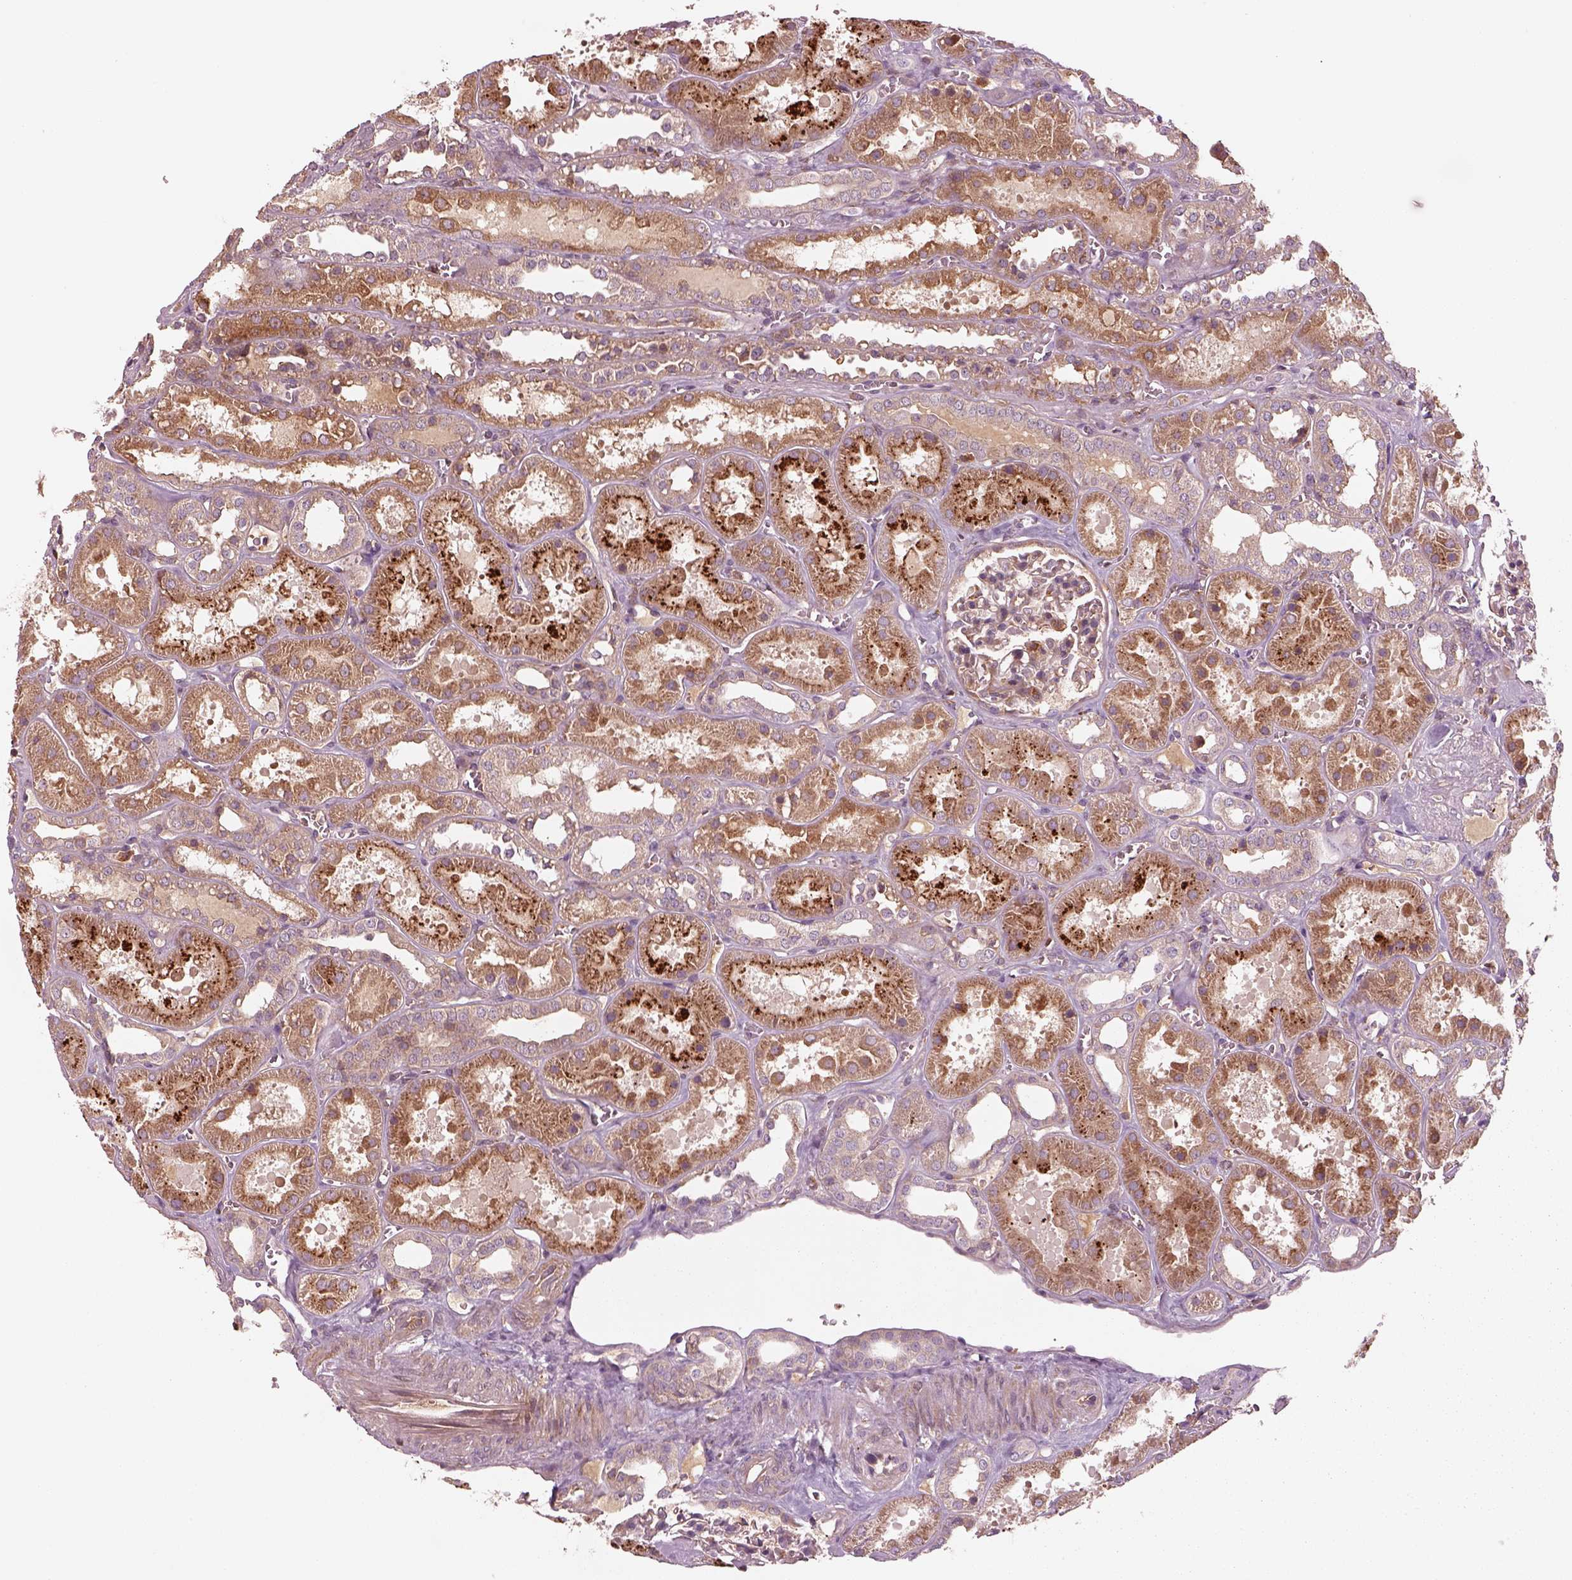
{"staining": {"intensity": "negative", "quantity": "none", "location": "none"}, "tissue": "kidney", "cell_type": "Cells in glomeruli", "image_type": "normal", "snomed": [{"axis": "morphology", "description": "Normal tissue, NOS"}, {"axis": "topography", "description": "Kidney"}], "caption": "This is an immunohistochemistry photomicrograph of benign human kidney. There is no expression in cells in glomeruli.", "gene": "ASCC2", "patient": {"sex": "female", "age": 41}}